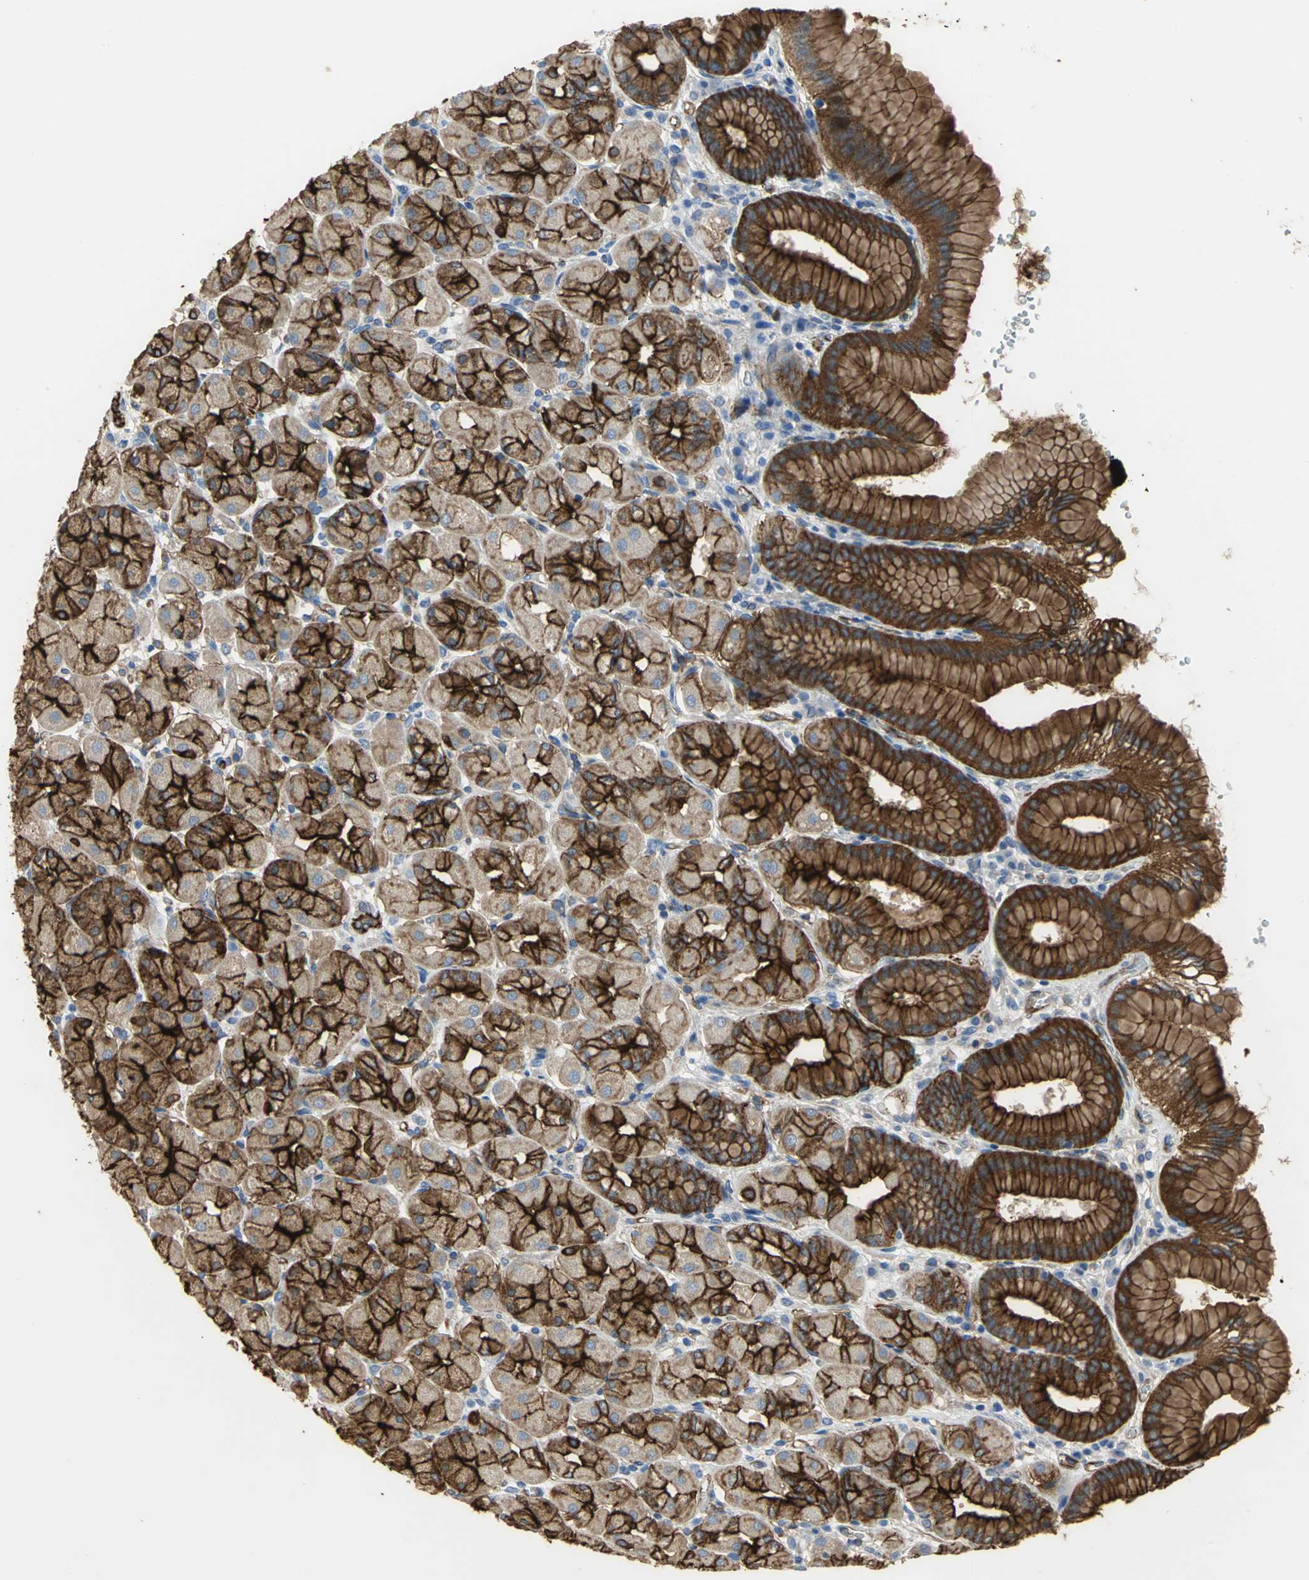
{"staining": {"intensity": "strong", "quantity": ">75%", "location": "cytoplasmic/membranous"}, "tissue": "stomach", "cell_type": "Glandular cells", "image_type": "normal", "snomed": [{"axis": "morphology", "description": "Normal tissue, NOS"}, {"axis": "topography", "description": "Stomach, upper"}], "caption": "IHC staining of benign stomach, which demonstrates high levels of strong cytoplasmic/membranous expression in approximately >75% of glandular cells indicating strong cytoplasmic/membranous protein staining. The staining was performed using DAB (brown) for protein detection and nuclei were counterstained in hematoxylin (blue).", "gene": "FLNB", "patient": {"sex": "female", "age": 56}}